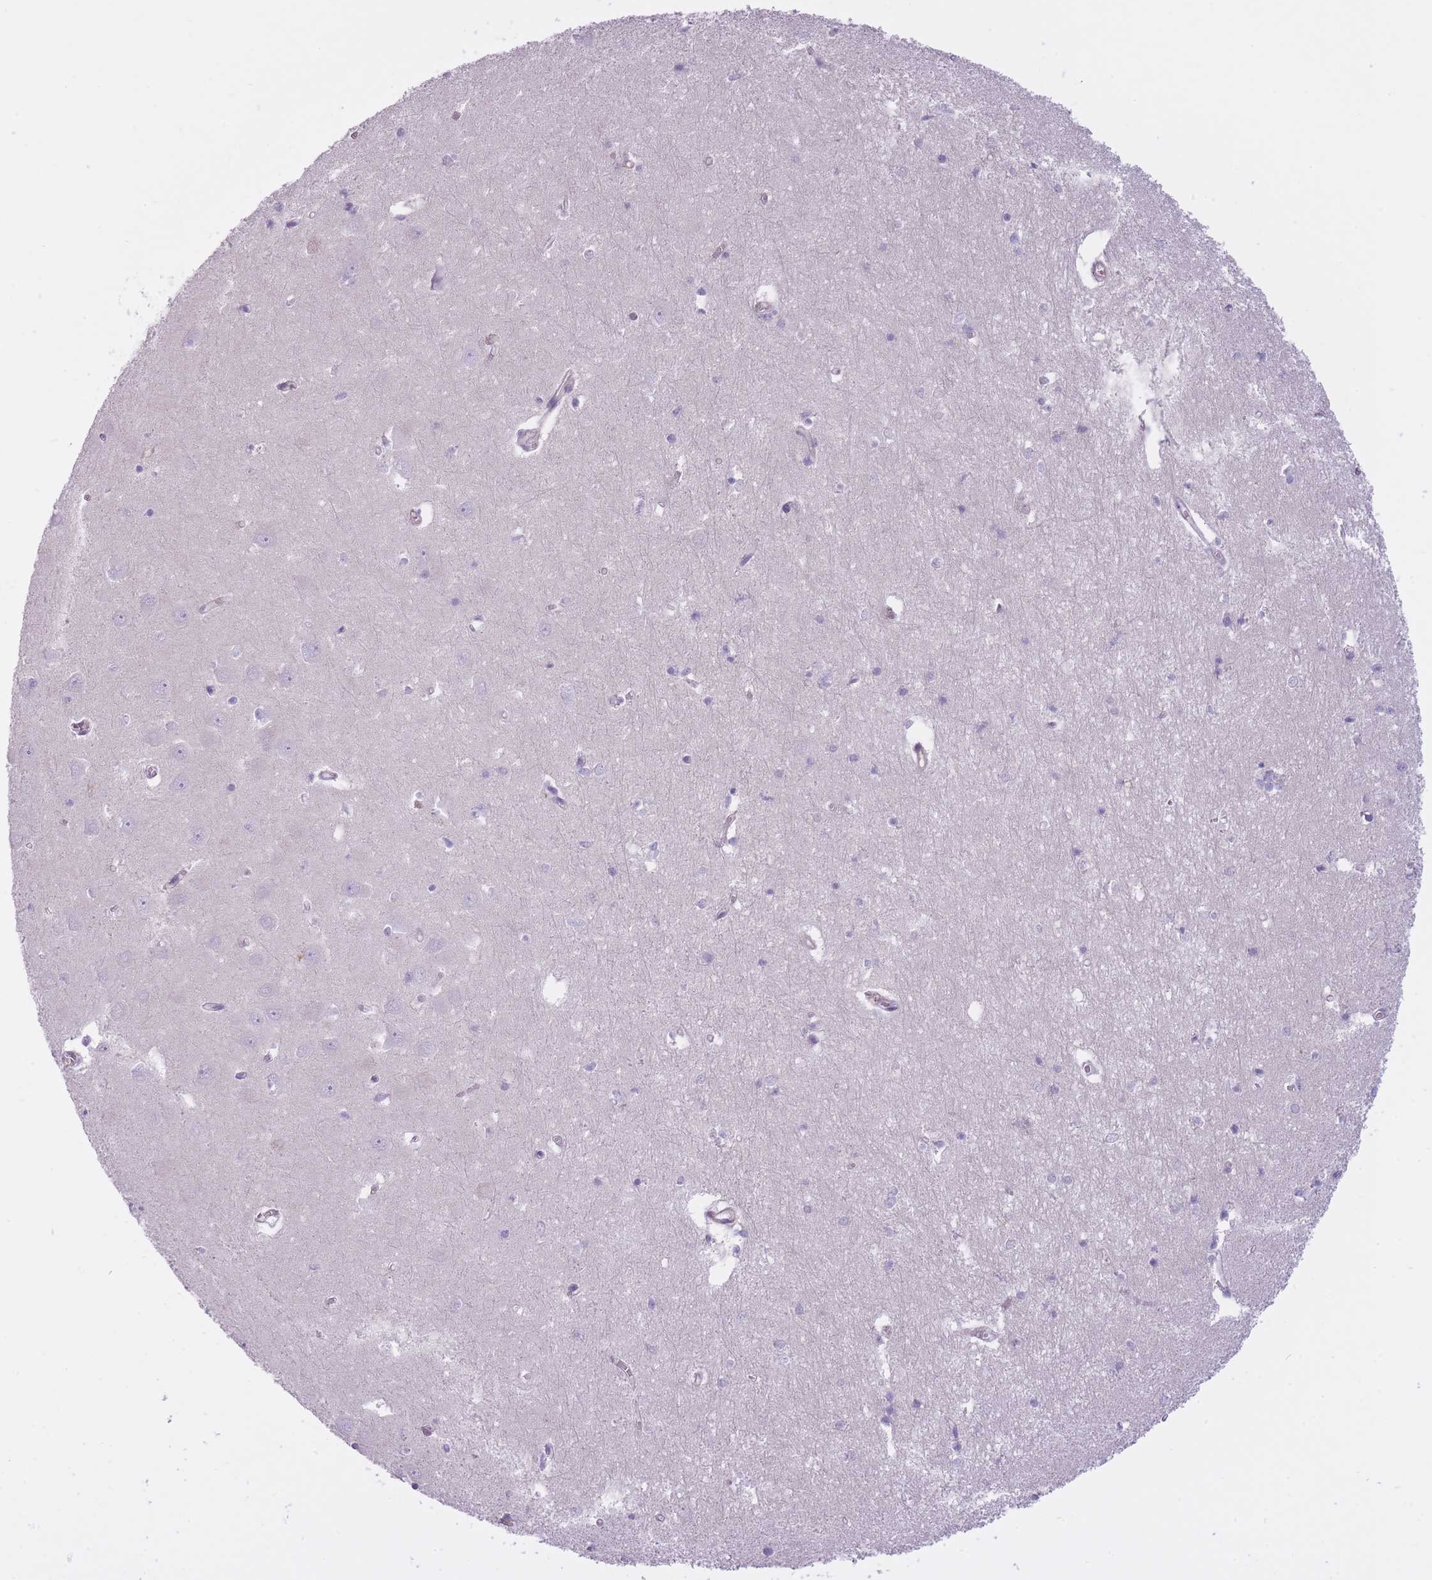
{"staining": {"intensity": "negative", "quantity": "none", "location": "none"}, "tissue": "hippocampus", "cell_type": "Glial cells", "image_type": "normal", "snomed": [{"axis": "morphology", "description": "Normal tissue, NOS"}, {"axis": "topography", "description": "Hippocampus"}], "caption": "IHC photomicrograph of normal human hippocampus stained for a protein (brown), which exhibits no positivity in glial cells.", "gene": "PGRMC2", "patient": {"sex": "male", "age": 70}}